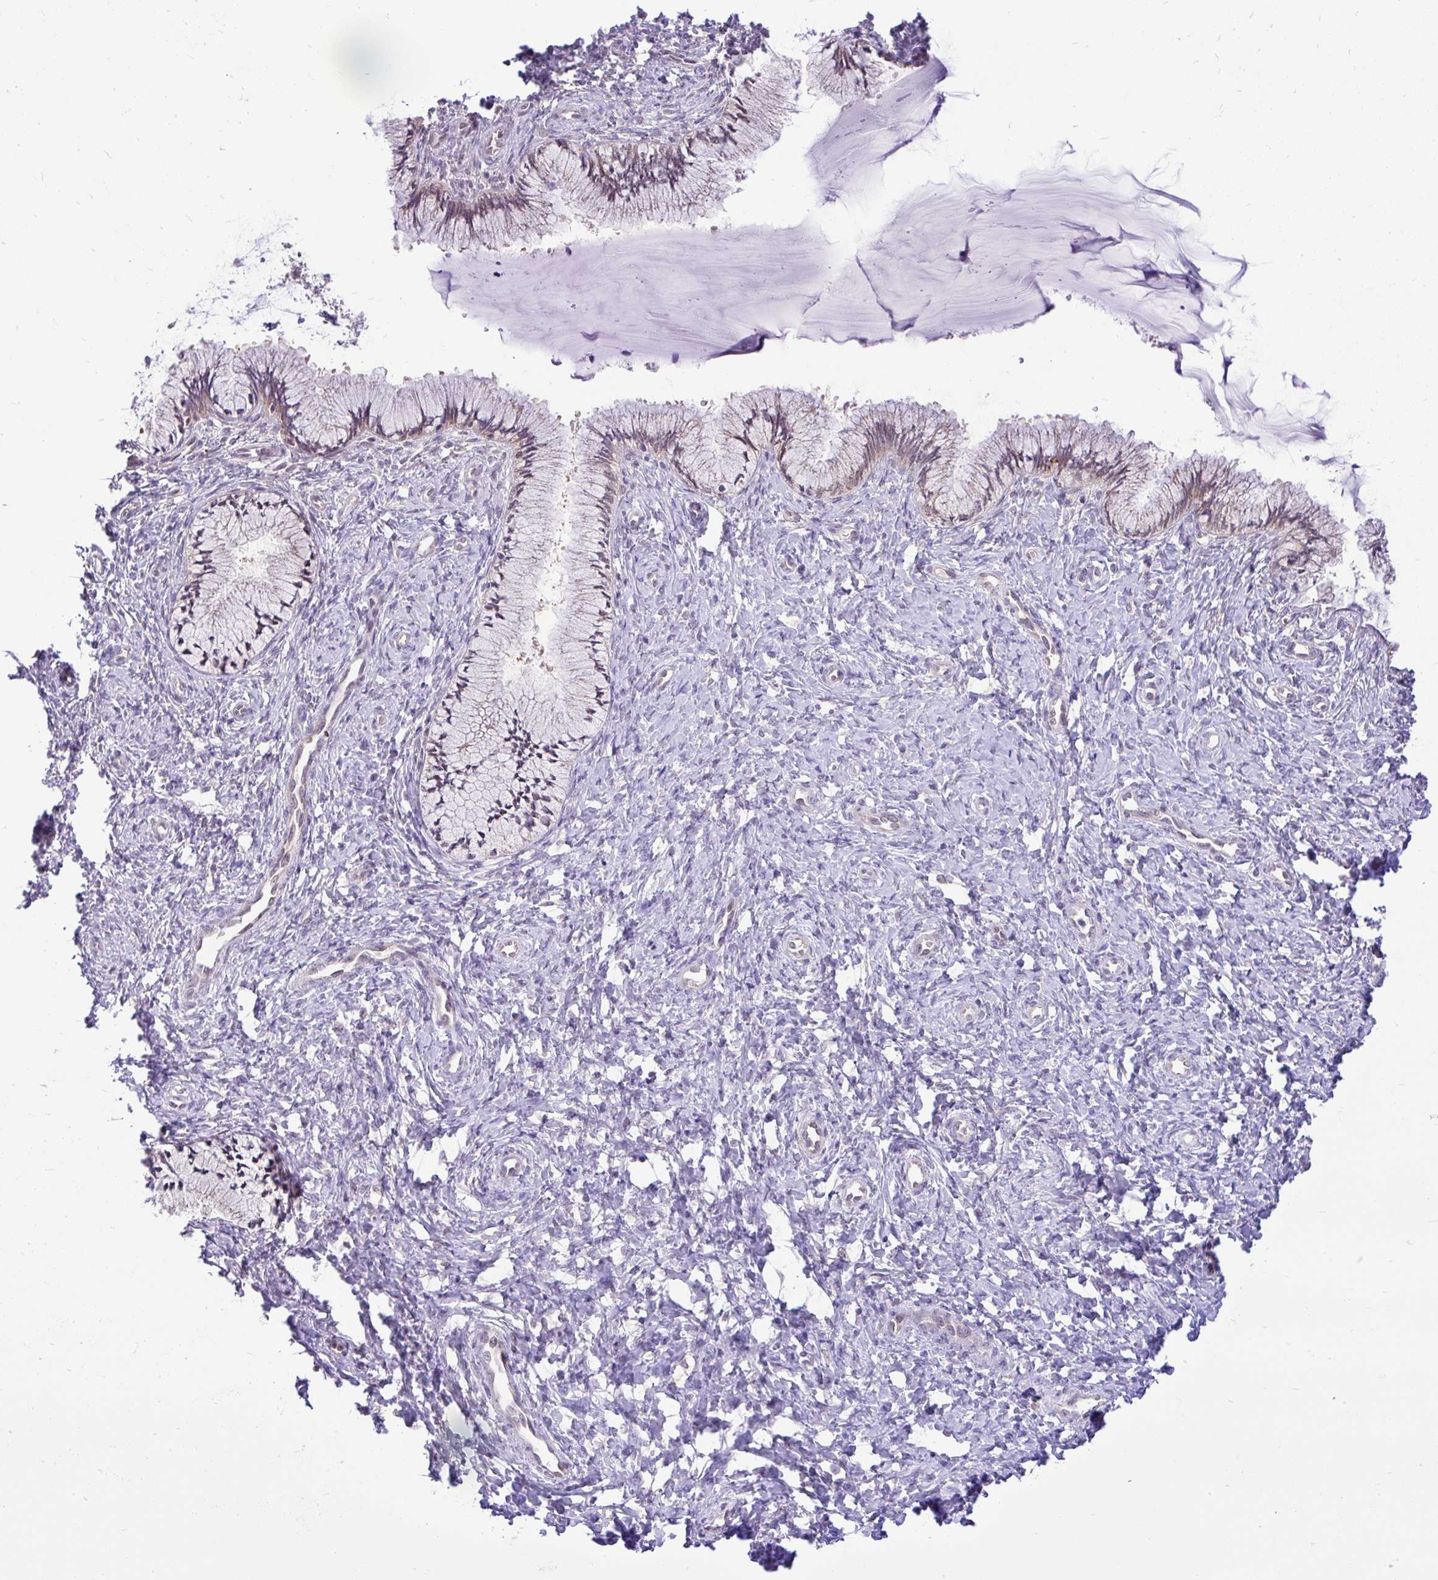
{"staining": {"intensity": "weak", "quantity": "<25%", "location": "cytoplasmic/membranous"}, "tissue": "cervix", "cell_type": "Glandular cells", "image_type": "normal", "snomed": [{"axis": "morphology", "description": "Normal tissue, NOS"}, {"axis": "topography", "description": "Cervix"}], "caption": "Cervix stained for a protein using immunohistochemistry (IHC) reveals no positivity glandular cells.", "gene": "PYCR2", "patient": {"sex": "female", "age": 37}}